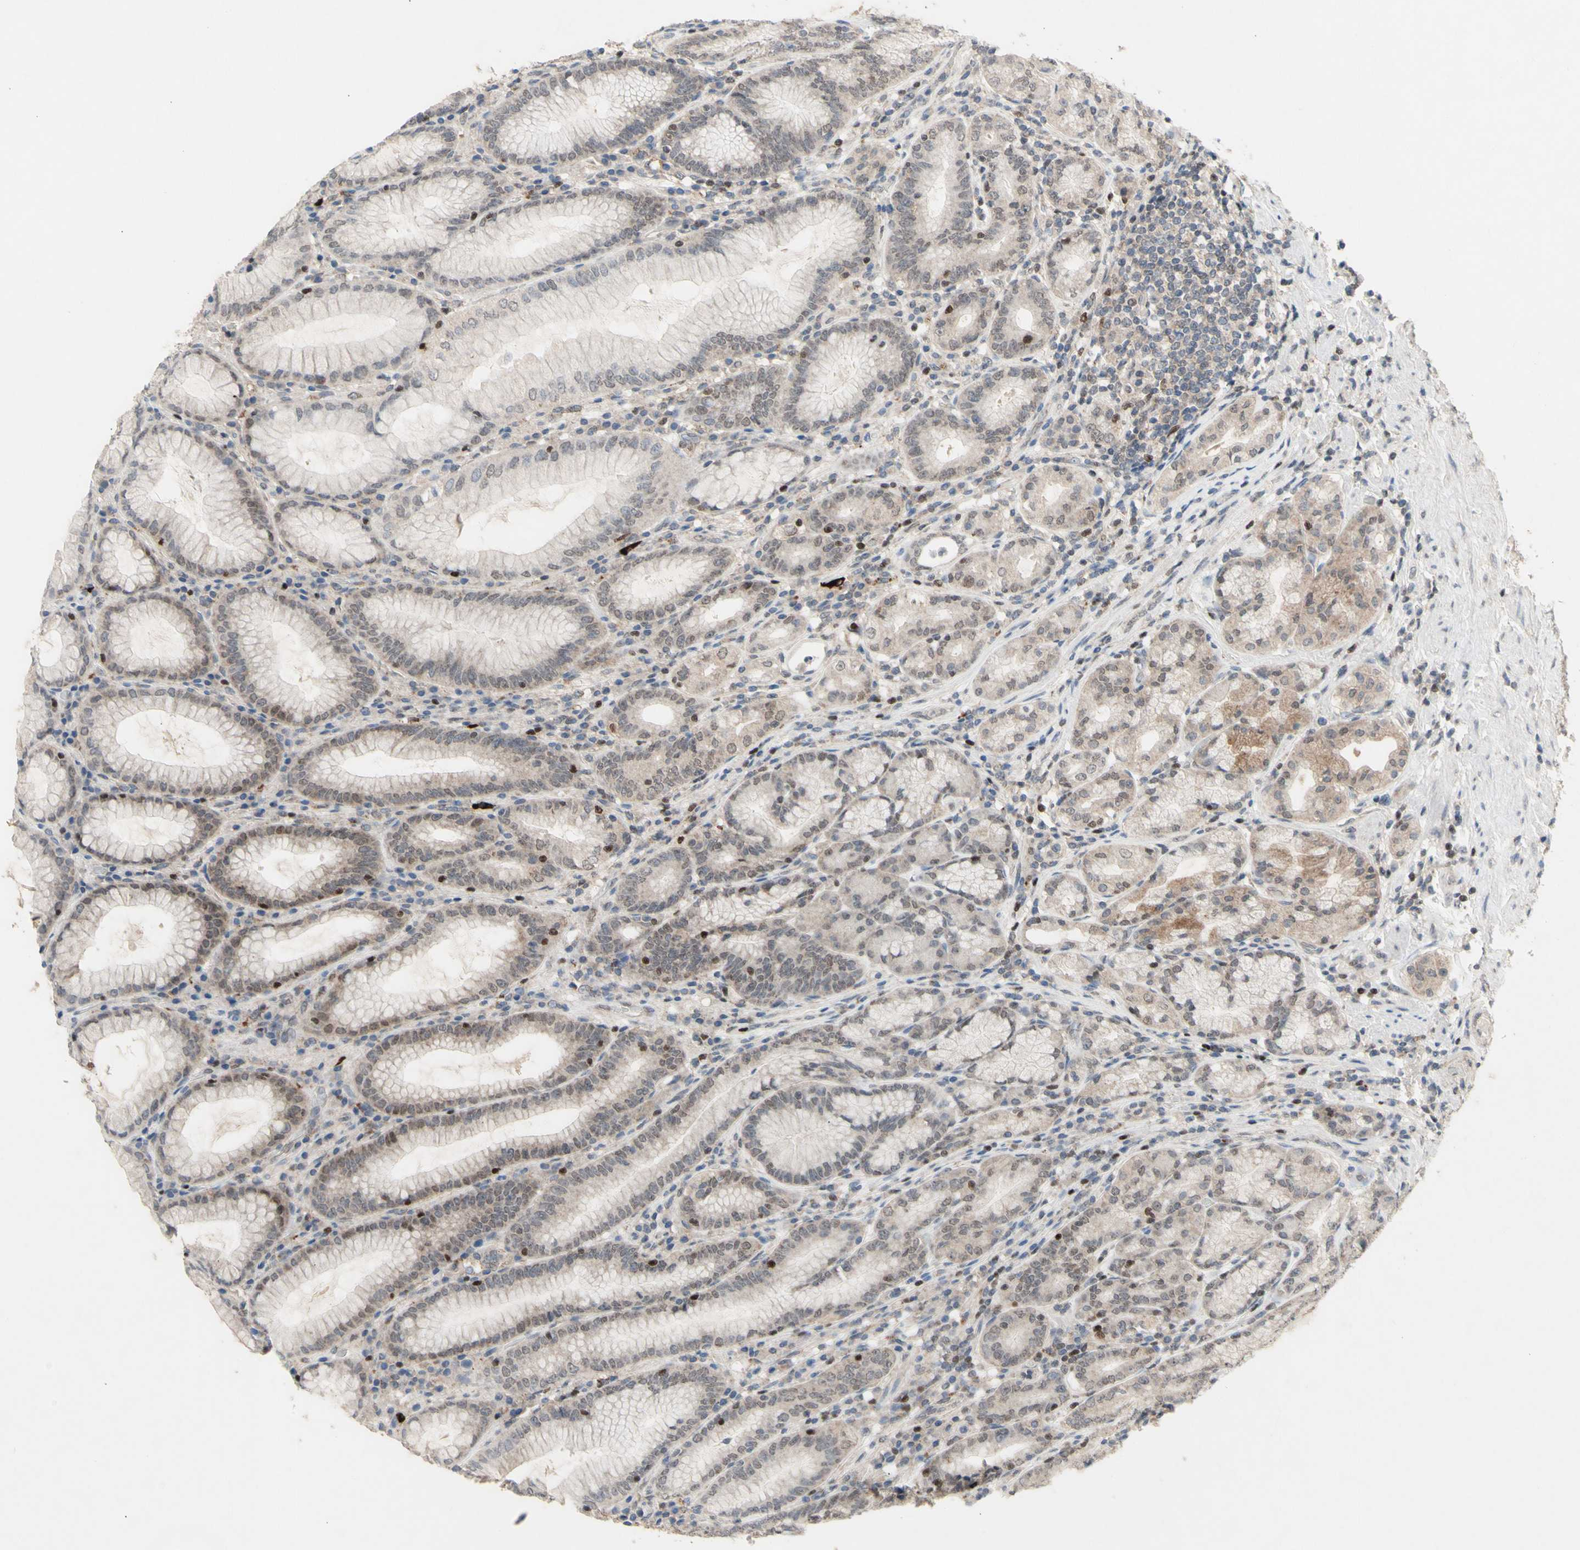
{"staining": {"intensity": "moderate", "quantity": "25%-75%", "location": "cytoplasmic/membranous,nuclear"}, "tissue": "stomach", "cell_type": "Glandular cells", "image_type": "normal", "snomed": [{"axis": "morphology", "description": "Normal tissue, NOS"}, {"axis": "topography", "description": "Stomach, lower"}], "caption": "Approximately 25%-75% of glandular cells in unremarkable human stomach display moderate cytoplasmic/membranous,nuclear protein expression as visualized by brown immunohistochemical staining.", "gene": "NLRP1", "patient": {"sex": "female", "age": 76}}